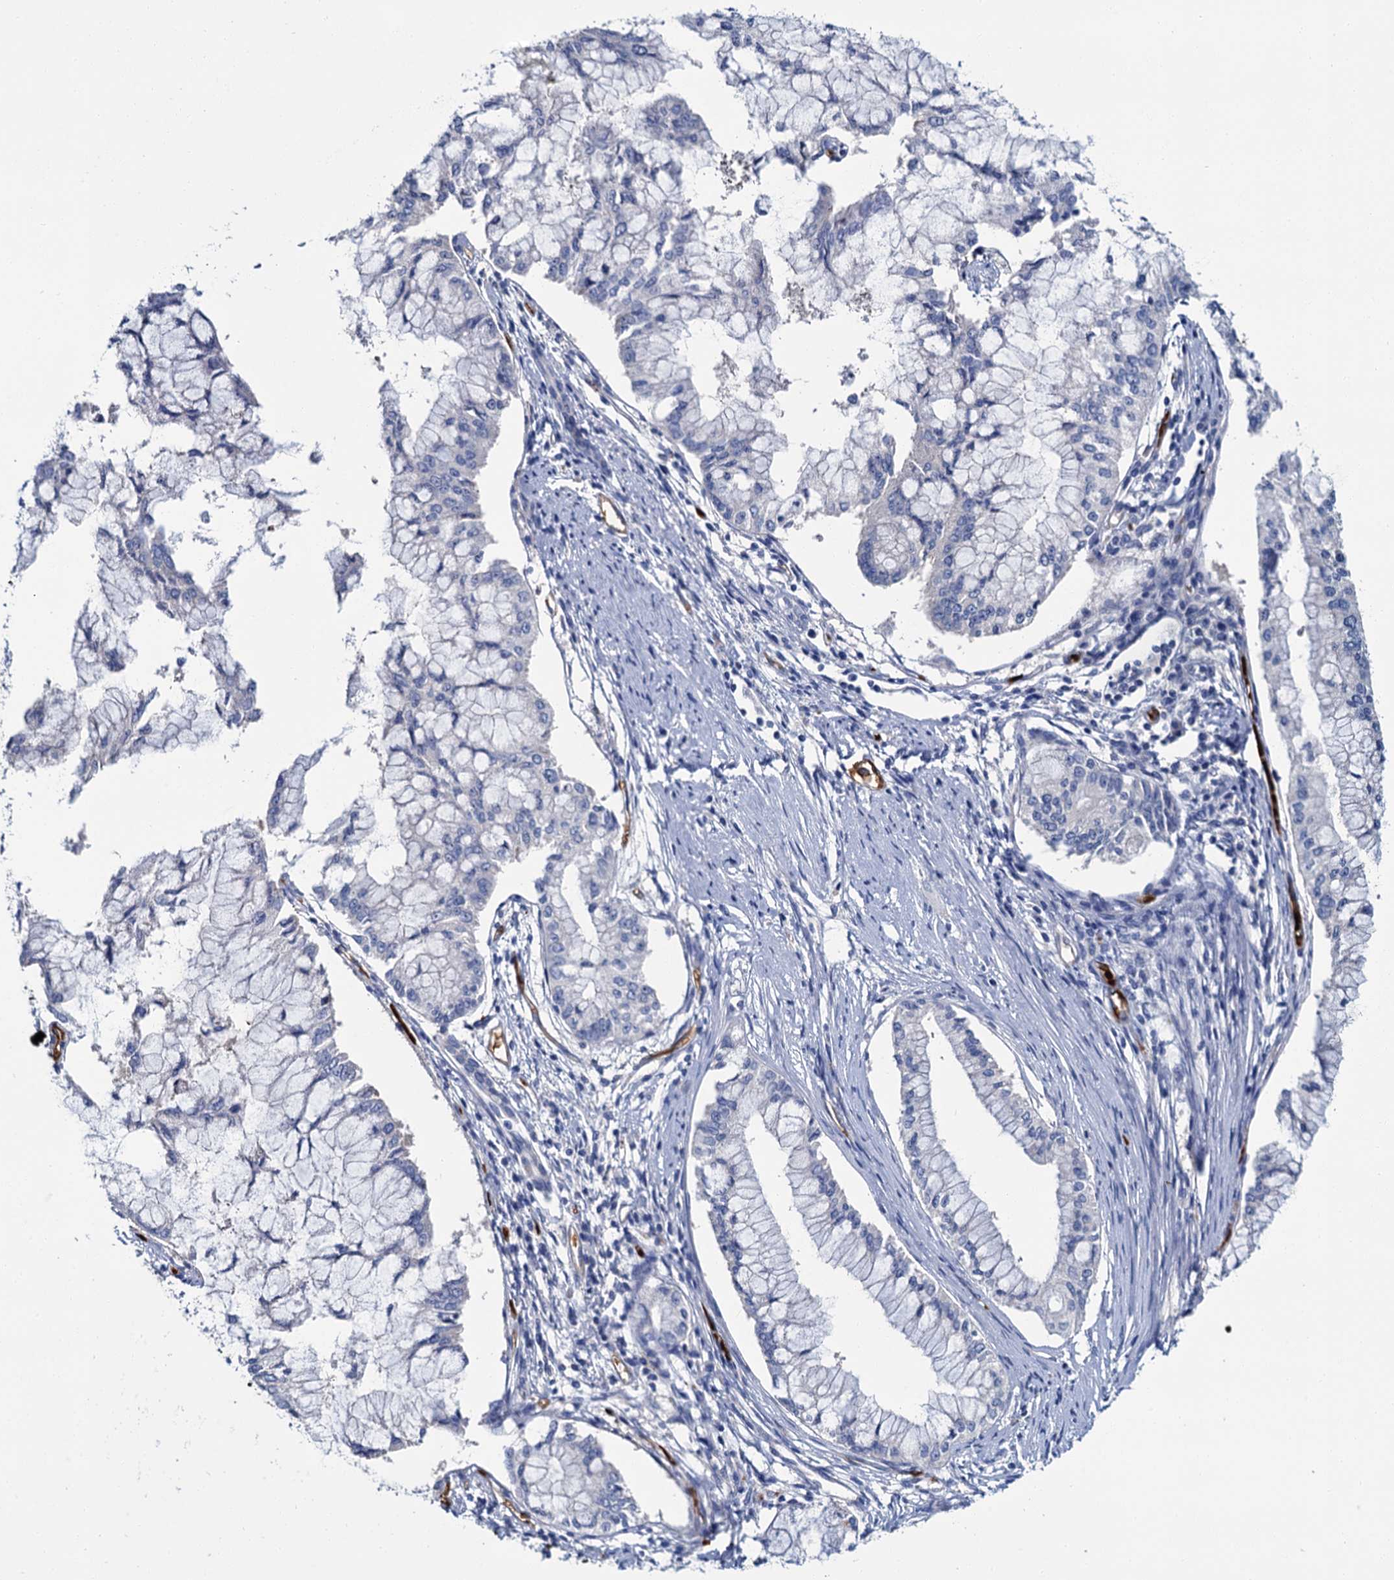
{"staining": {"intensity": "negative", "quantity": "none", "location": "none"}, "tissue": "pancreatic cancer", "cell_type": "Tumor cells", "image_type": "cancer", "snomed": [{"axis": "morphology", "description": "Adenocarcinoma, NOS"}, {"axis": "topography", "description": "Pancreas"}], "caption": "A histopathology image of human pancreatic cancer is negative for staining in tumor cells.", "gene": "ATG2A", "patient": {"sex": "male", "age": 46}}